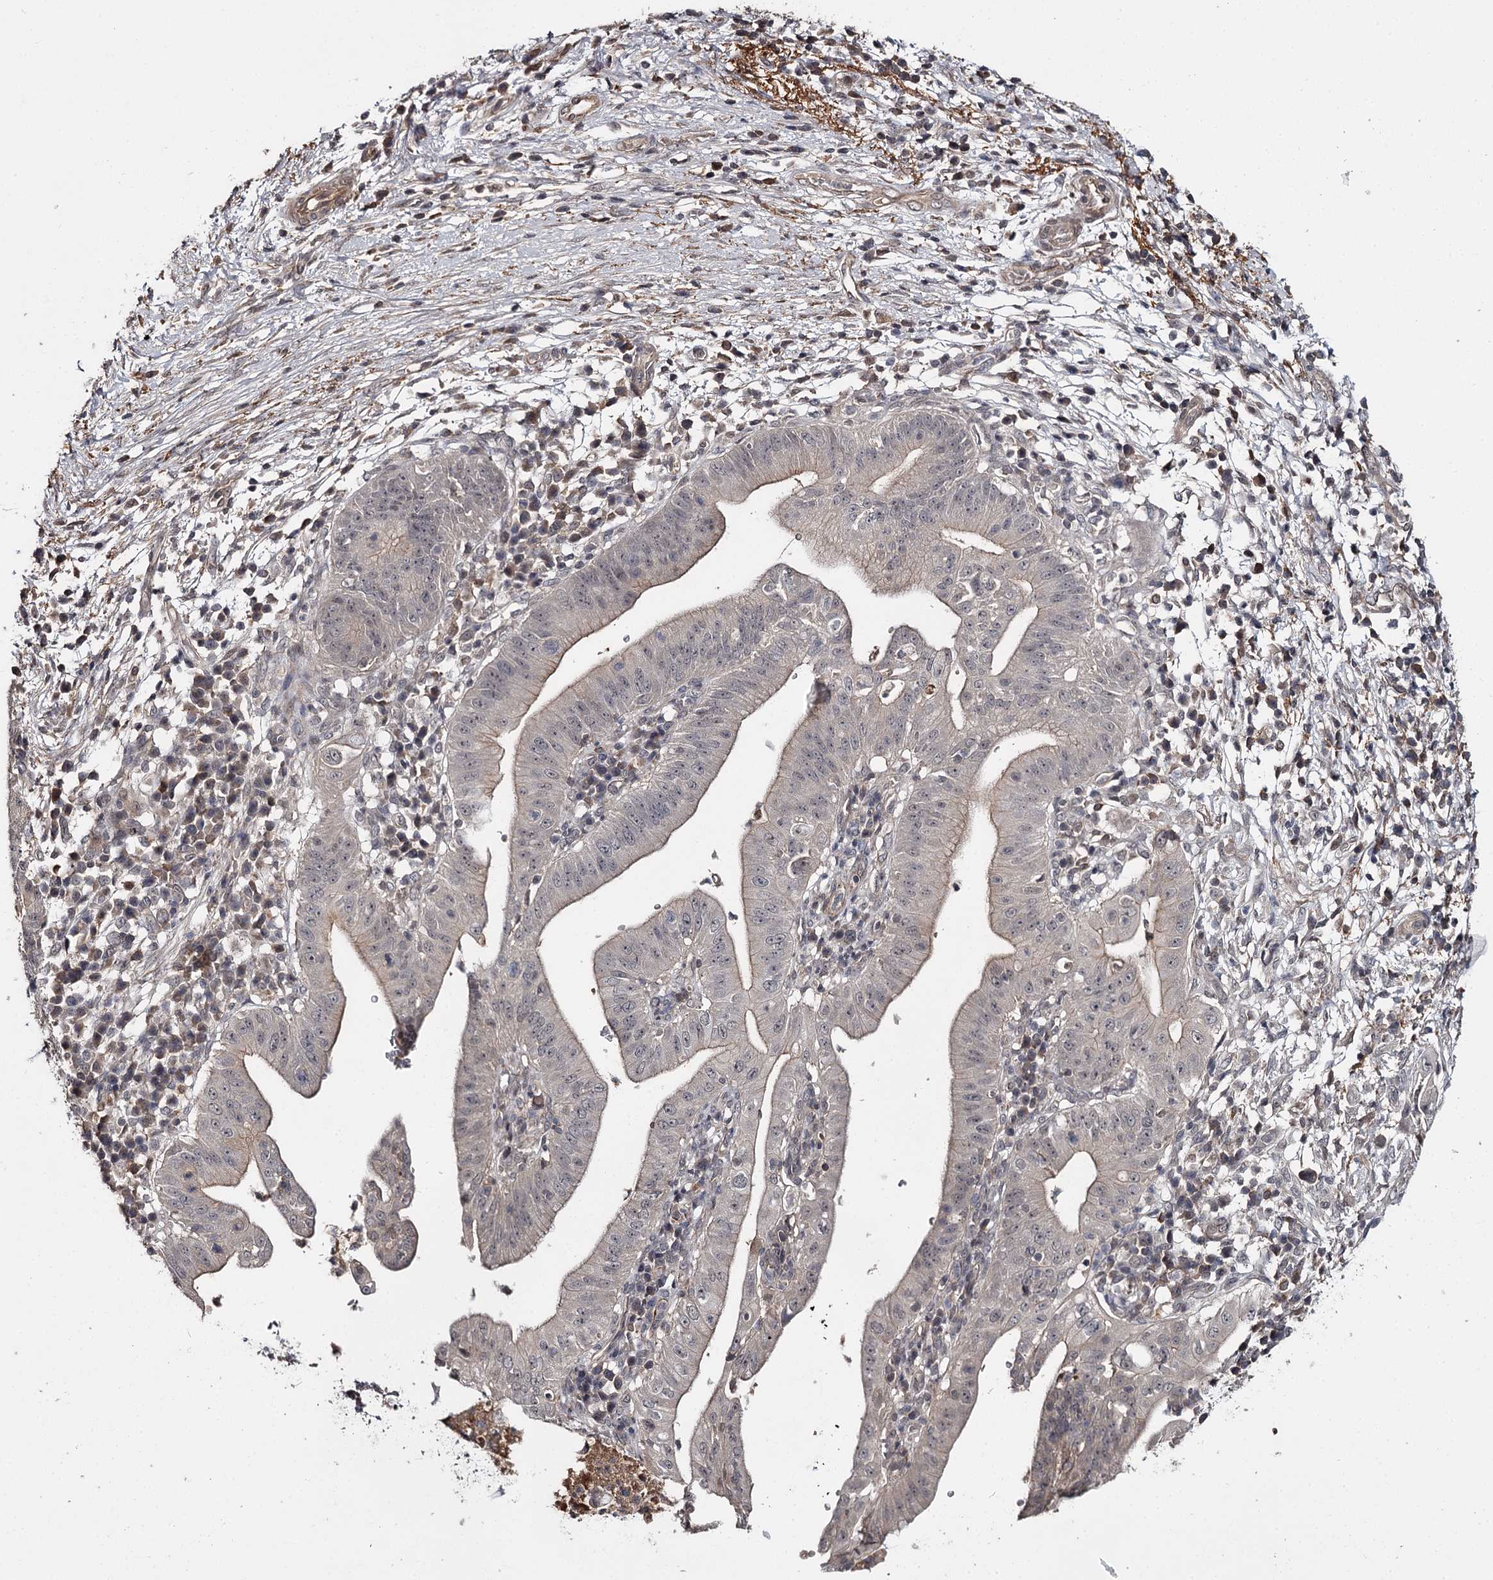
{"staining": {"intensity": "moderate", "quantity": "<25%", "location": "cytoplasmic/membranous"}, "tissue": "pancreatic cancer", "cell_type": "Tumor cells", "image_type": "cancer", "snomed": [{"axis": "morphology", "description": "Adenocarcinoma, NOS"}, {"axis": "topography", "description": "Pancreas"}], "caption": "High-power microscopy captured an immunohistochemistry (IHC) micrograph of adenocarcinoma (pancreatic), revealing moderate cytoplasmic/membranous staining in about <25% of tumor cells. The protein is stained brown, and the nuclei are stained in blue (DAB (3,3'-diaminobenzidine) IHC with brightfield microscopy, high magnification).", "gene": "CWF19L2", "patient": {"sex": "male", "age": 68}}